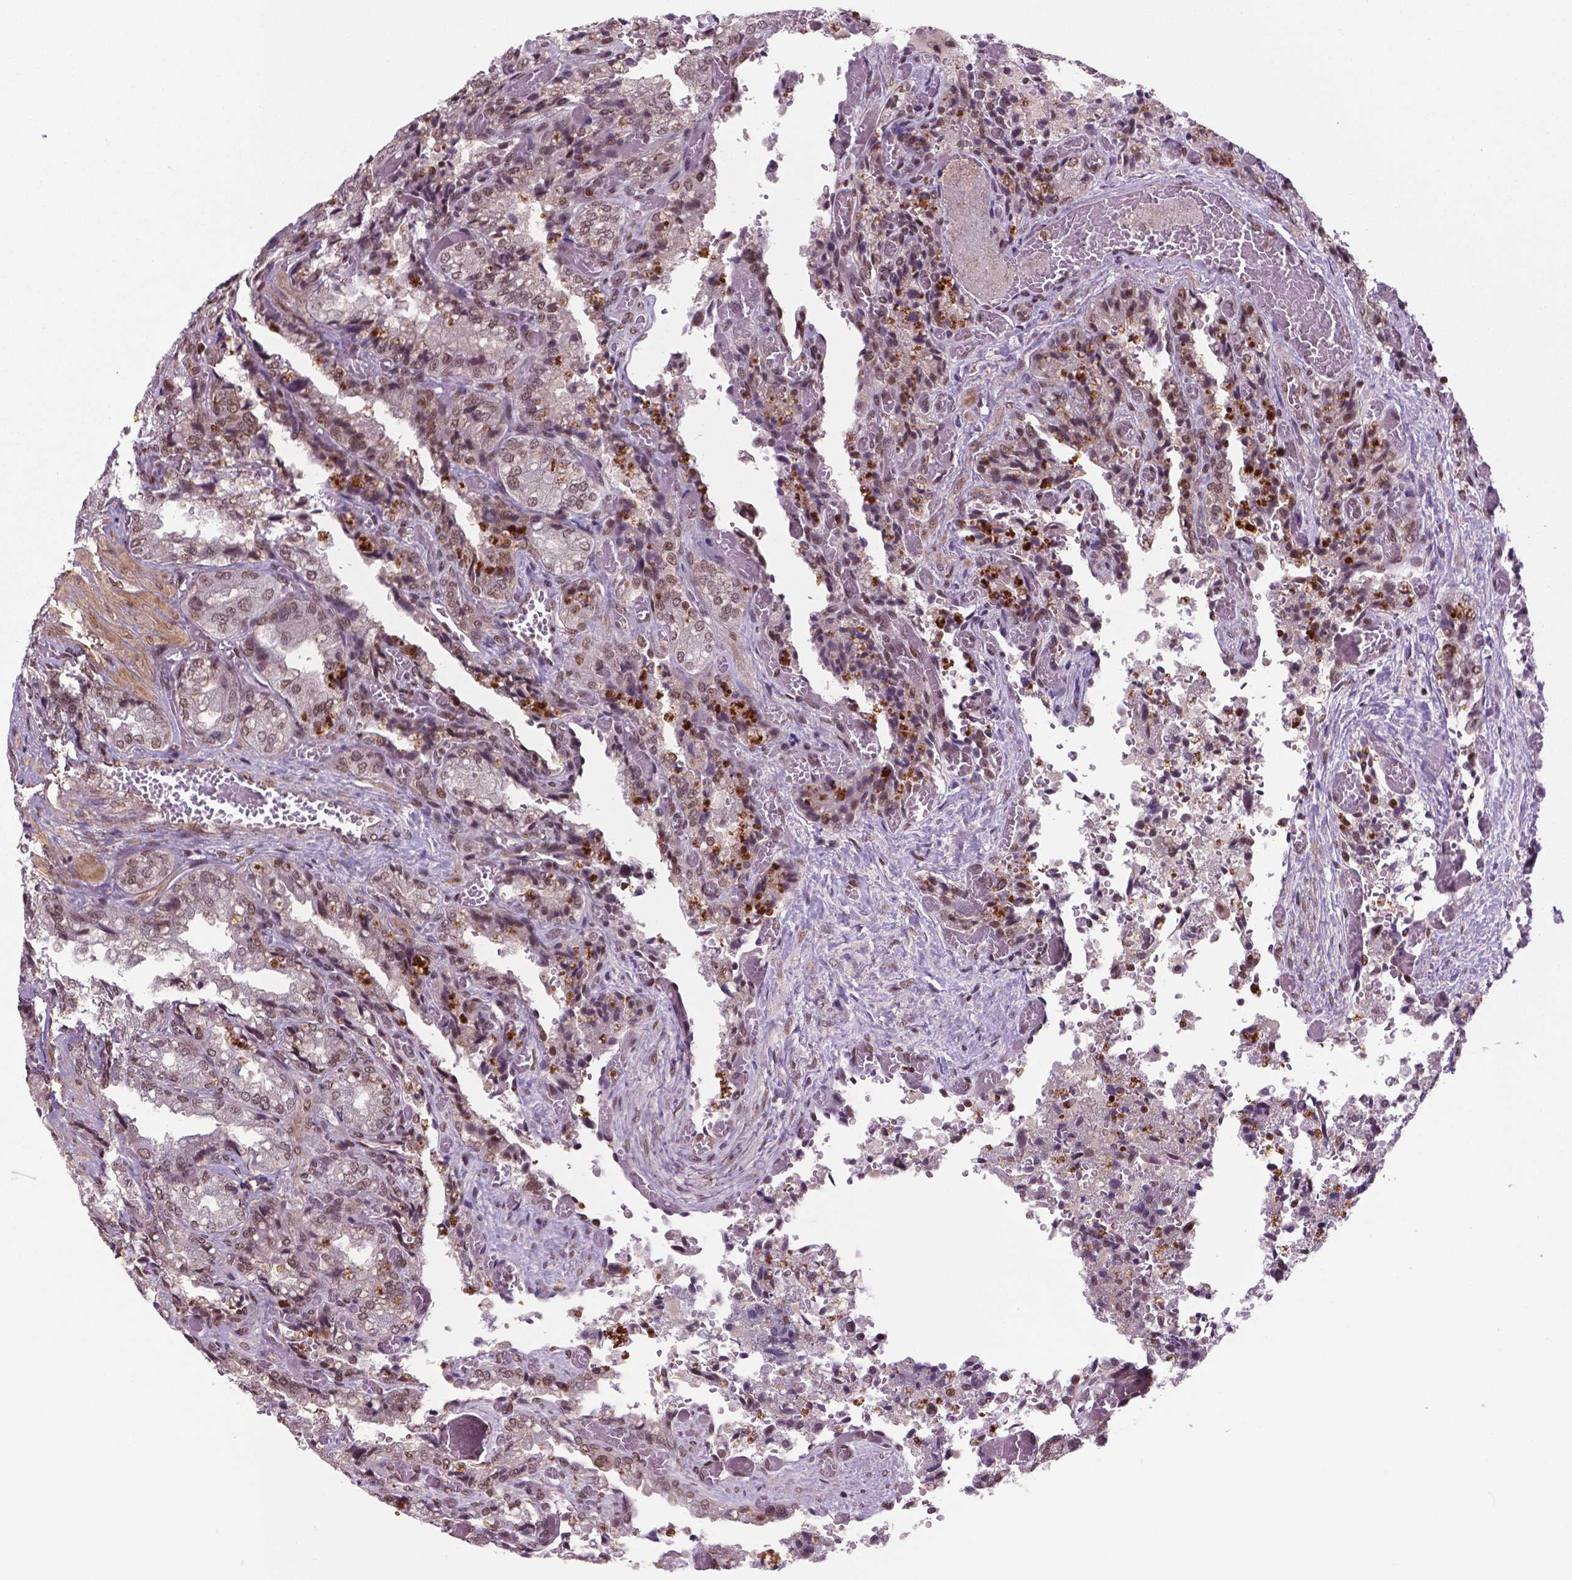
{"staining": {"intensity": "strong", "quantity": "25%-75%", "location": "nuclear"}, "tissue": "seminal vesicle", "cell_type": "Glandular cells", "image_type": "normal", "snomed": [{"axis": "morphology", "description": "Normal tissue, NOS"}, {"axis": "topography", "description": "Seminal veicle"}], "caption": "This photomicrograph reveals immunohistochemistry (IHC) staining of unremarkable seminal vesicle, with high strong nuclear expression in approximately 25%-75% of glandular cells.", "gene": "SIRT6", "patient": {"sex": "male", "age": 57}}